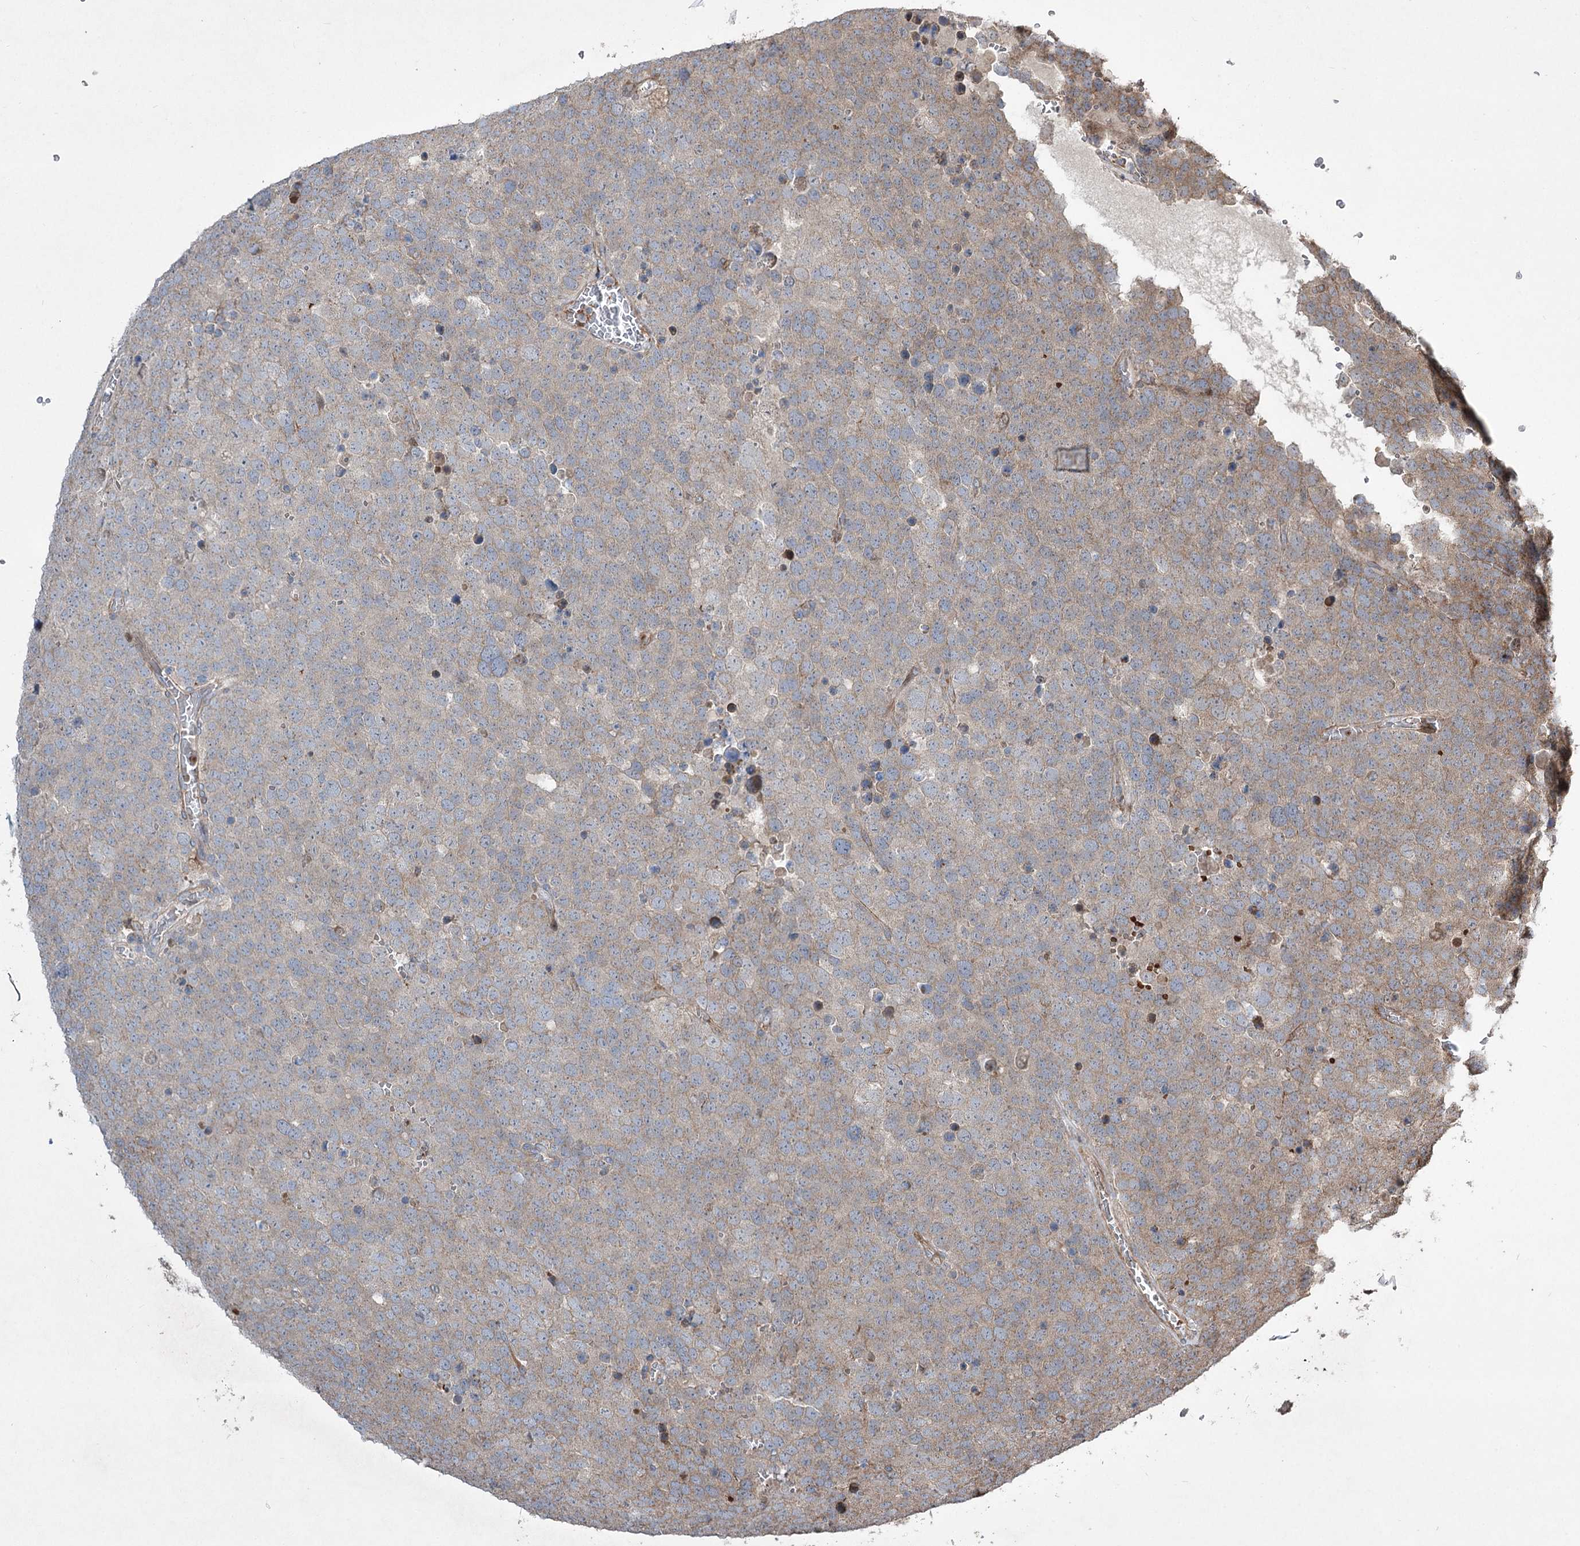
{"staining": {"intensity": "weak", "quantity": "<25%", "location": "cytoplasmic/membranous"}, "tissue": "testis cancer", "cell_type": "Tumor cells", "image_type": "cancer", "snomed": [{"axis": "morphology", "description": "Seminoma, NOS"}, {"axis": "topography", "description": "Testis"}], "caption": "Image shows no significant protein expression in tumor cells of testis cancer (seminoma).", "gene": "SERINC5", "patient": {"sex": "male", "age": 71}}